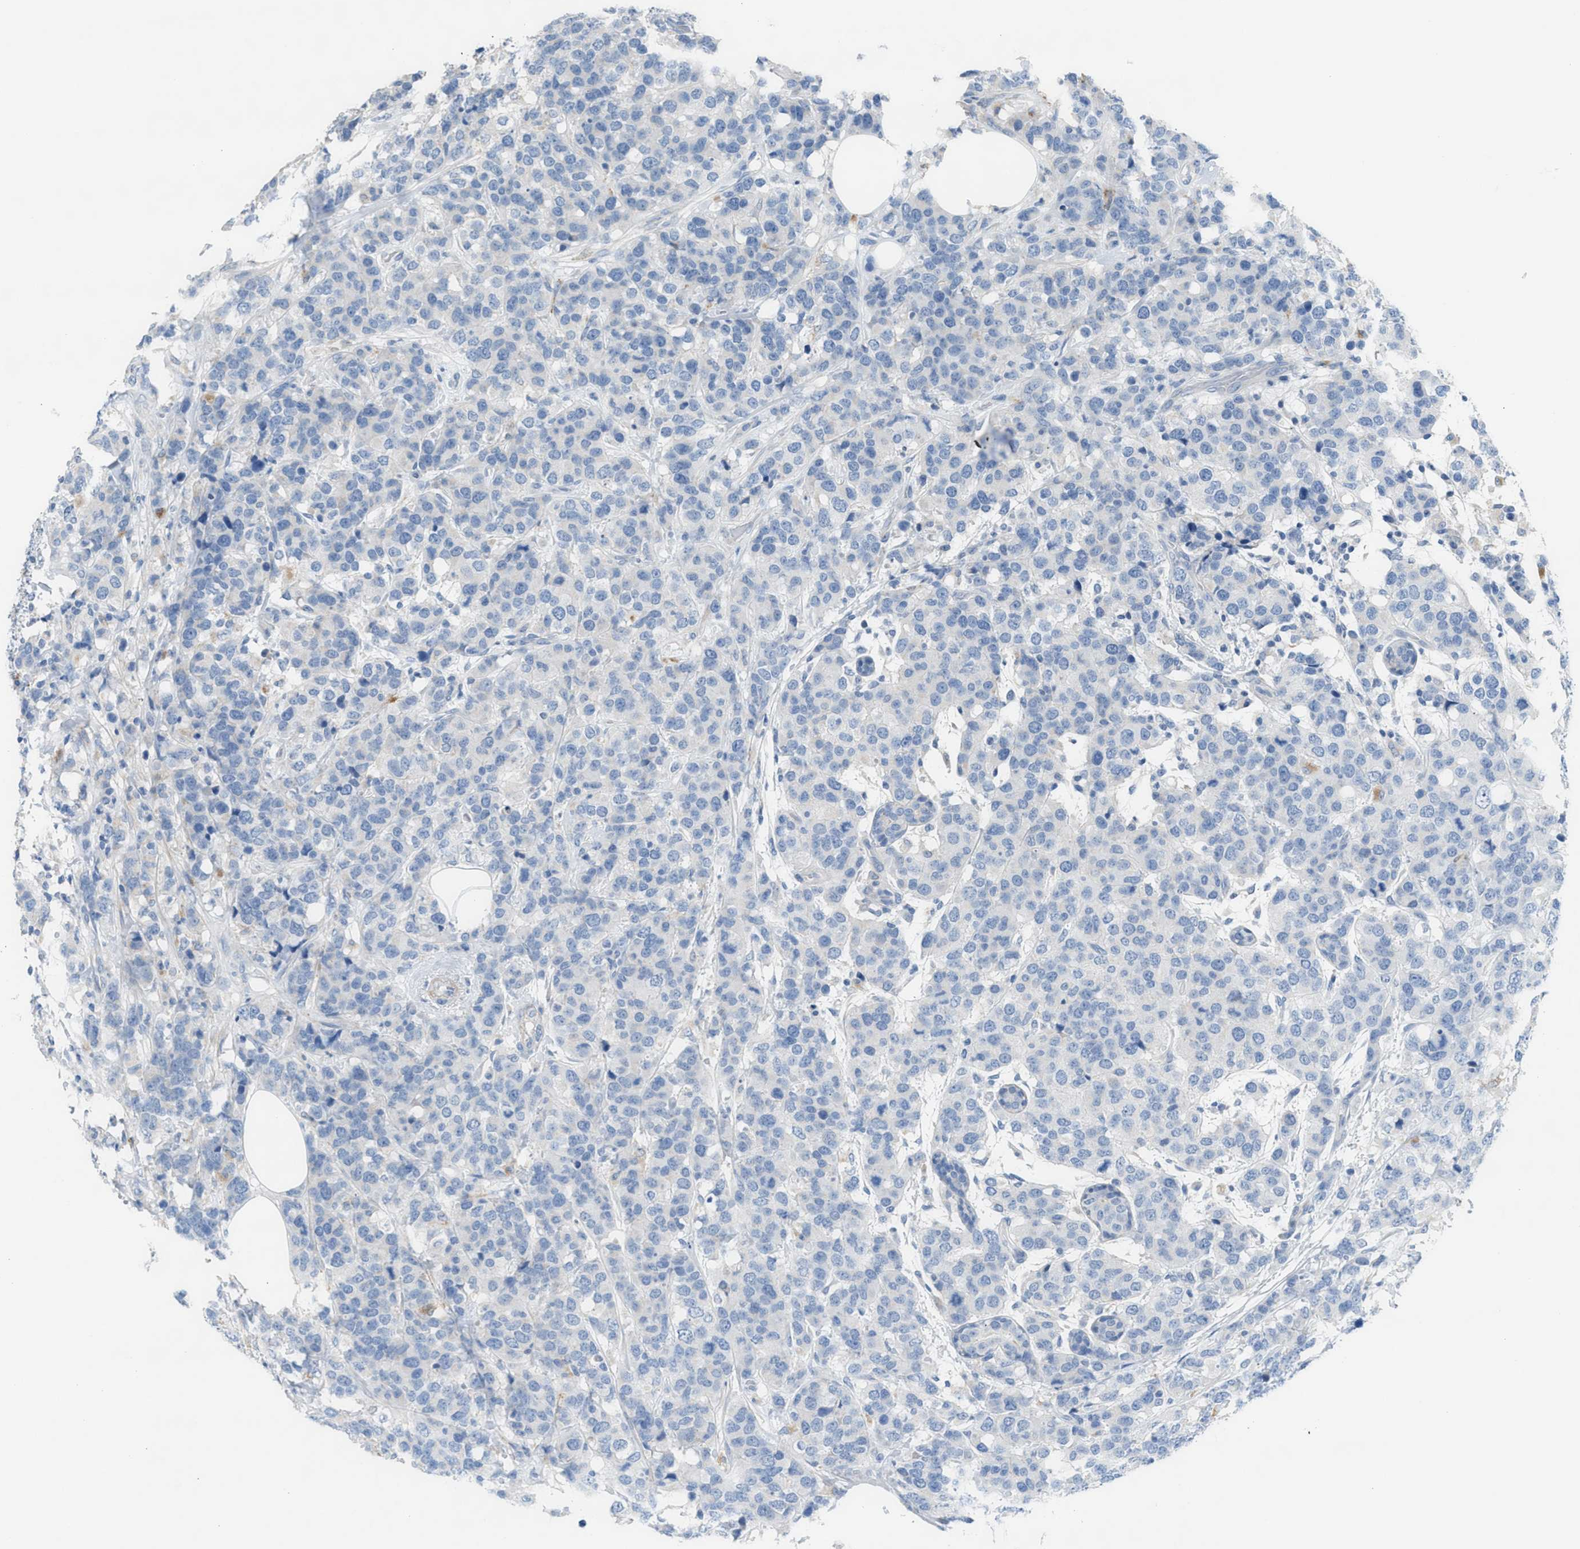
{"staining": {"intensity": "negative", "quantity": "none", "location": "none"}, "tissue": "breast cancer", "cell_type": "Tumor cells", "image_type": "cancer", "snomed": [{"axis": "morphology", "description": "Lobular carcinoma"}, {"axis": "topography", "description": "Breast"}], "caption": "Immunohistochemistry (IHC) histopathology image of neoplastic tissue: lobular carcinoma (breast) stained with DAB reveals no significant protein staining in tumor cells. (DAB IHC, high magnification).", "gene": "ASPA", "patient": {"sex": "female", "age": 59}}